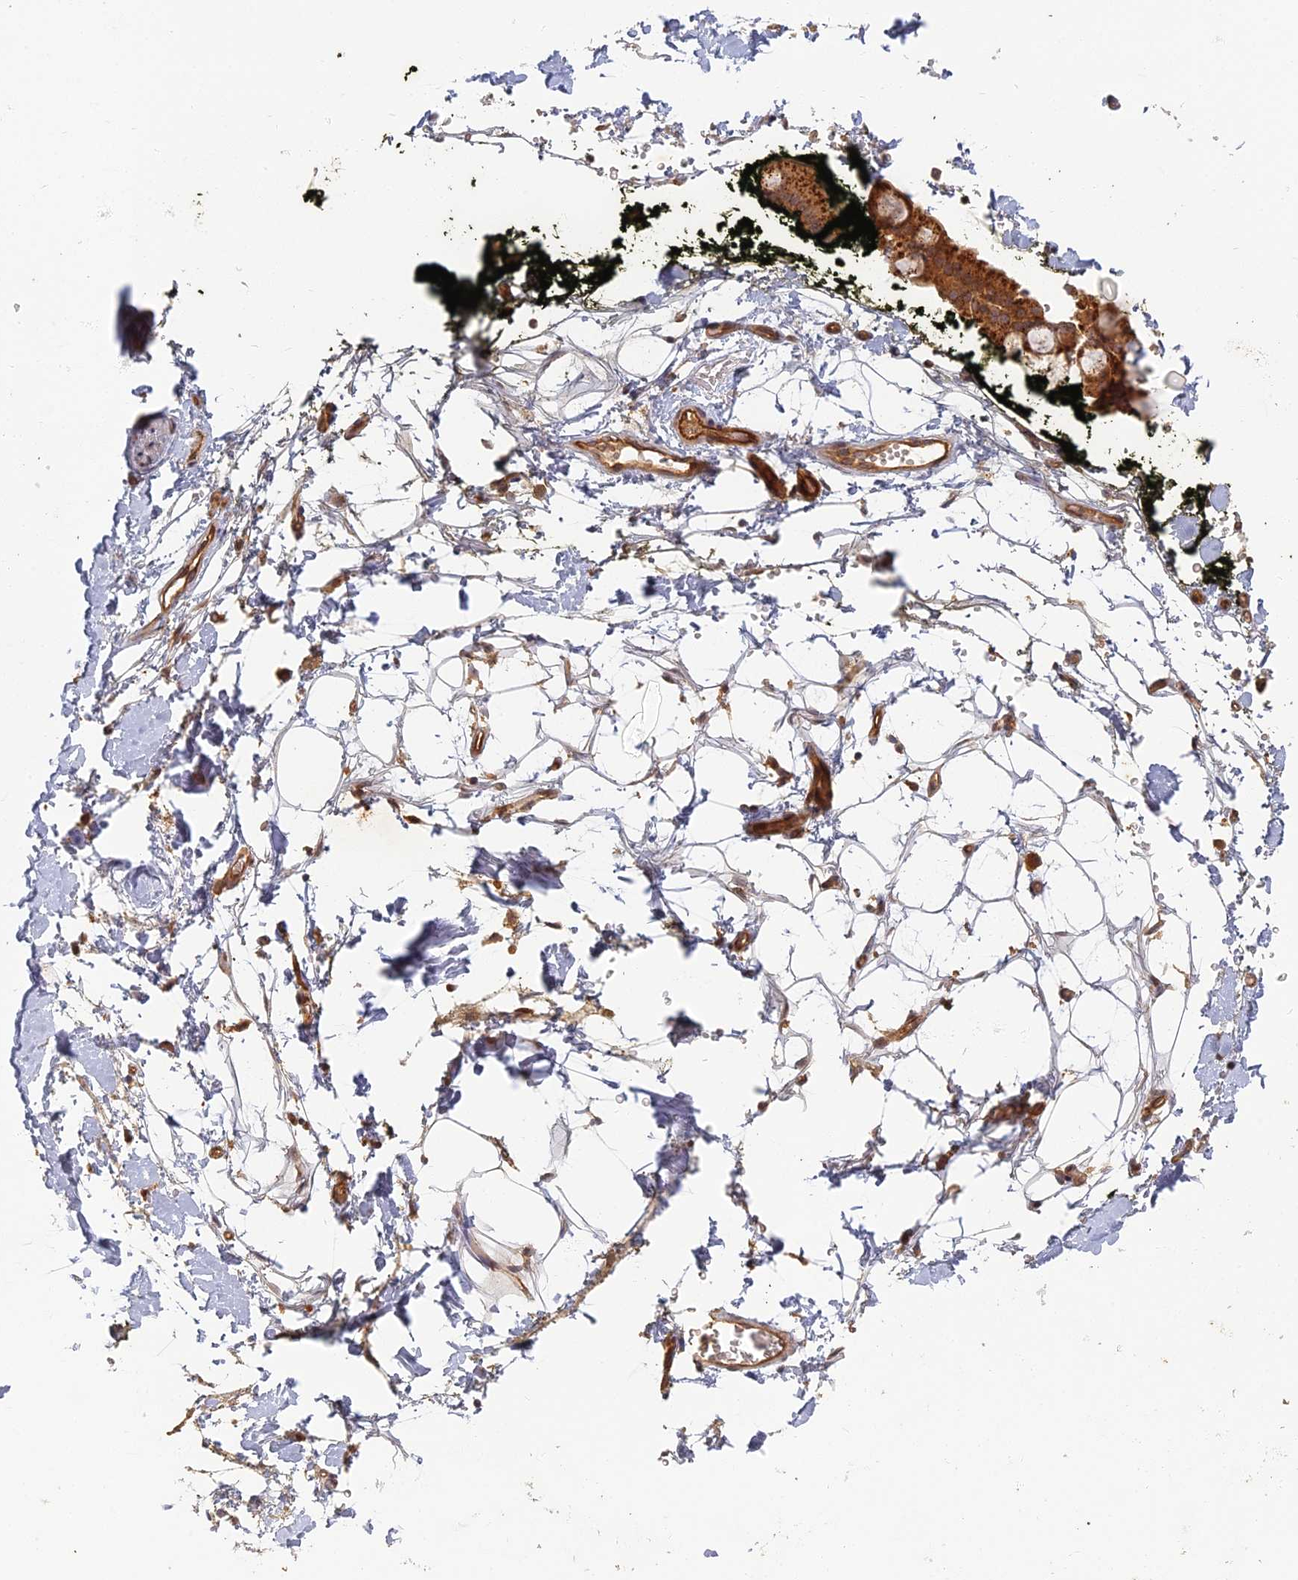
{"staining": {"intensity": "negative", "quantity": "none", "location": "none"}, "tissue": "adipose tissue", "cell_type": "Adipocytes", "image_type": "normal", "snomed": [{"axis": "morphology", "description": "Normal tissue, NOS"}, {"axis": "morphology", "description": "Adenocarcinoma, NOS"}, {"axis": "topography", "description": "Pancreas"}, {"axis": "topography", "description": "Peripheral nerve tissue"}], "caption": "This is a image of IHC staining of benign adipose tissue, which shows no staining in adipocytes. The staining is performed using DAB (3,3'-diaminobenzidine) brown chromogen with nuclei counter-stained in using hematoxylin.", "gene": "INO80D", "patient": {"sex": "male", "age": 59}}